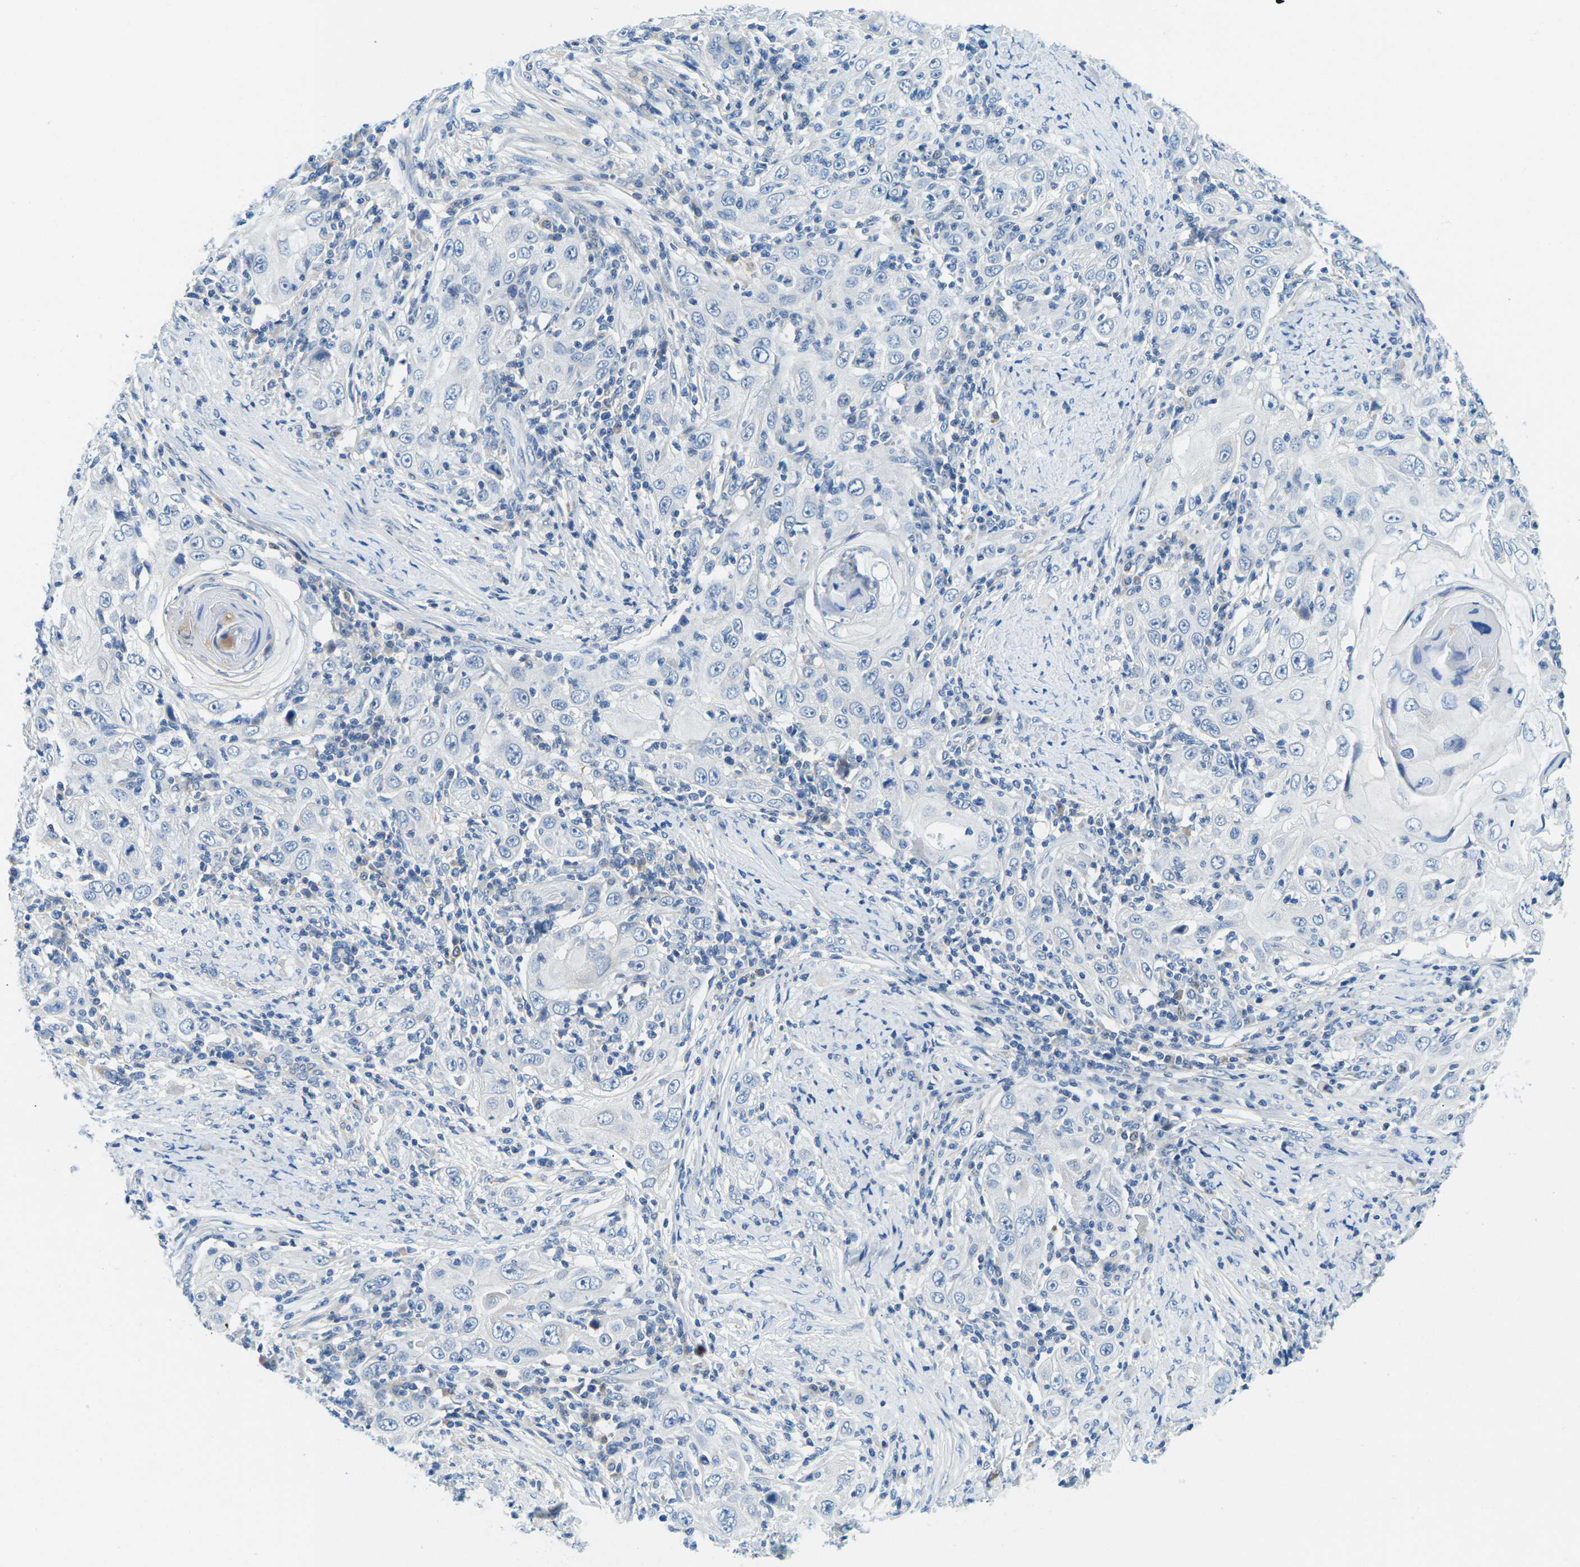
{"staining": {"intensity": "negative", "quantity": "none", "location": "none"}, "tissue": "skin cancer", "cell_type": "Tumor cells", "image_type": "cancer", "snomed": [{"axis": "morphology", "description": "Squamous cell carcinoma, NOS"}, {"axis": "topography", "description": "Skin"}], "caption": "Tumor cells show no significant positivity in skin squamous cell carcinoma. (Brightfield microscopy of DAB IHC at high magnification).", "gene": "CFB", "patient": {"sex": "female", "age": 88}}